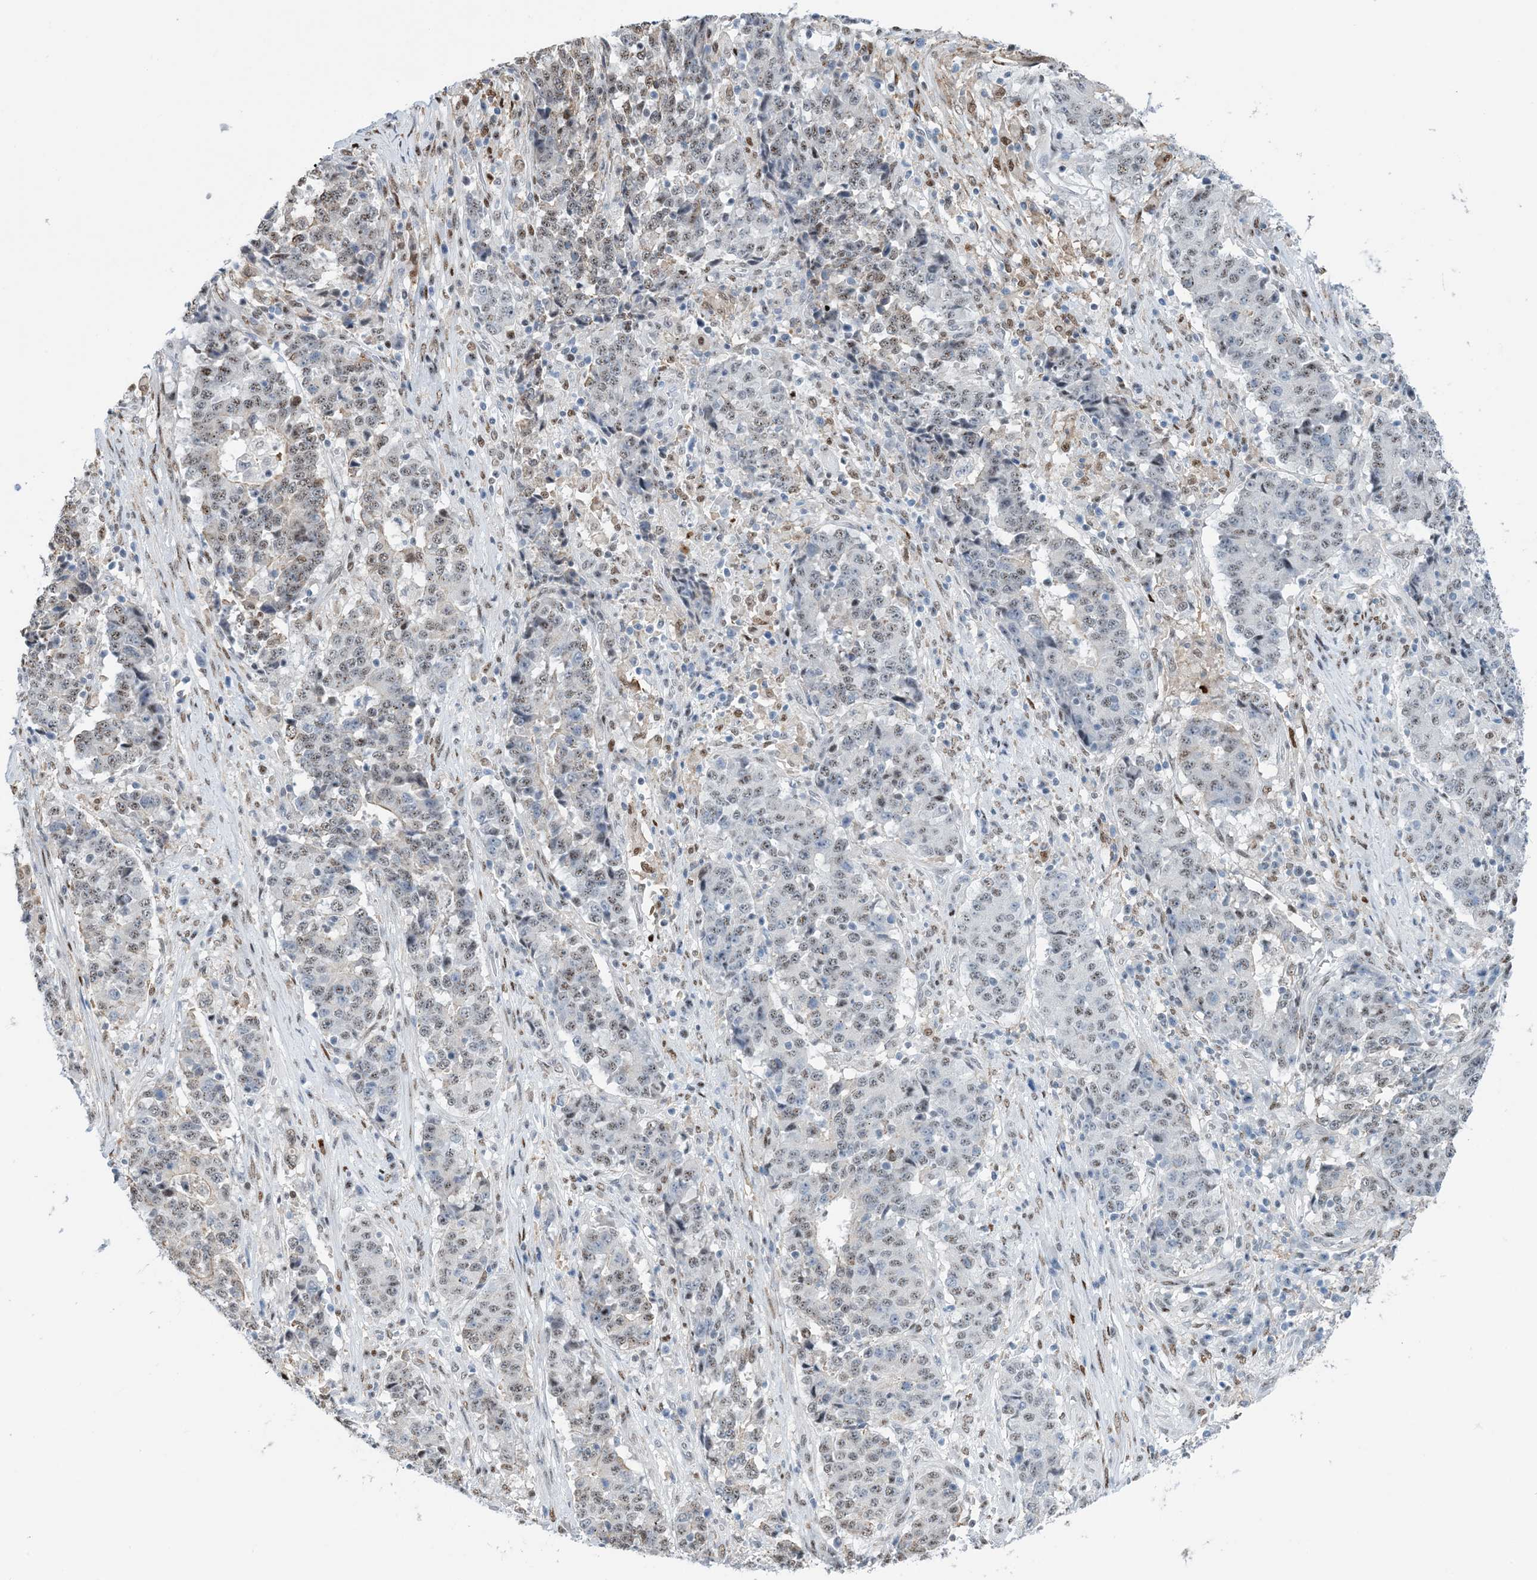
{"staining": {"intensity": "weak", "quantity": "25%-75%", "location": "nuclear"}, "tissue": "stomach cancer", "cell_type": "Tumor cells", "image_type": "cancer", "snomed": [{"axis": "morphology", "description": "Adenocarcinoma, NOS"}, {"axis": "topography", "description": "Stomach"}], "caption": "Brown immunohistochemical staining in stomach cancer (adenocarcinoma) displays weak nuclear positivity in about 25%-75% of tumor cells.", "gene": "HEMK1", "patient": {"sex": "male", "age": 59}}